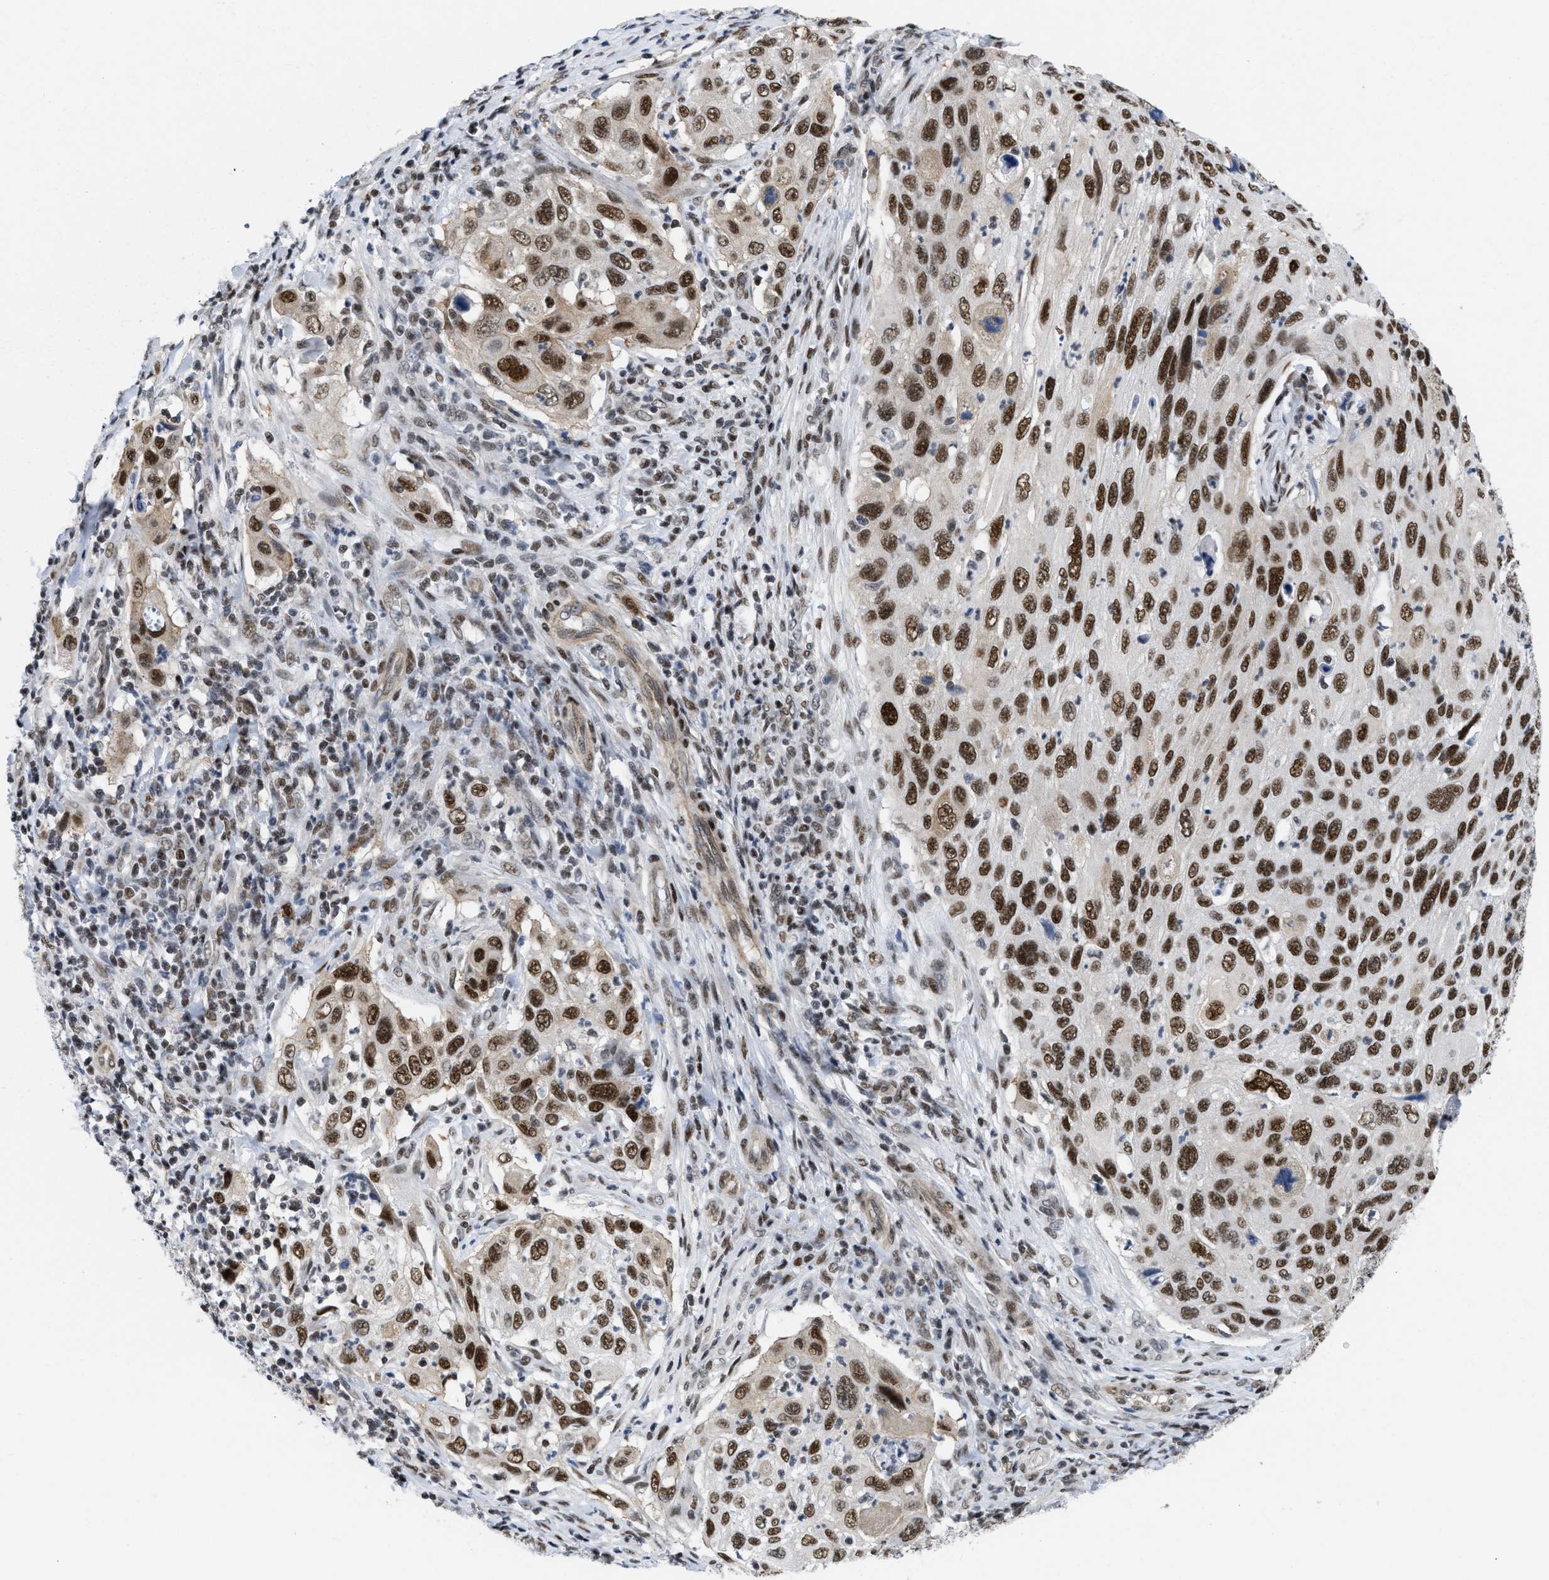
{"staining": {"intensity": "strong", "quantity": ">75%", "location": "nuclear"}, "tissue": "cervical cancer", "cell_type": "Tumor cells", "image_type": "cancer", "snomed": [{"axis": "morphology", "description": "Squamous cell carcinoma, NOS"}, {"axis": "topography", "description": "Cervix"}], "caption": "Immunohistochemical staining of human cervical cancer (squamous cell carcinoma) shows high levels of strong nuclear protein expression in about >75% of tumor cells.", "gene": "MIER1", "patient": {"sex": "female", "age": 70}}